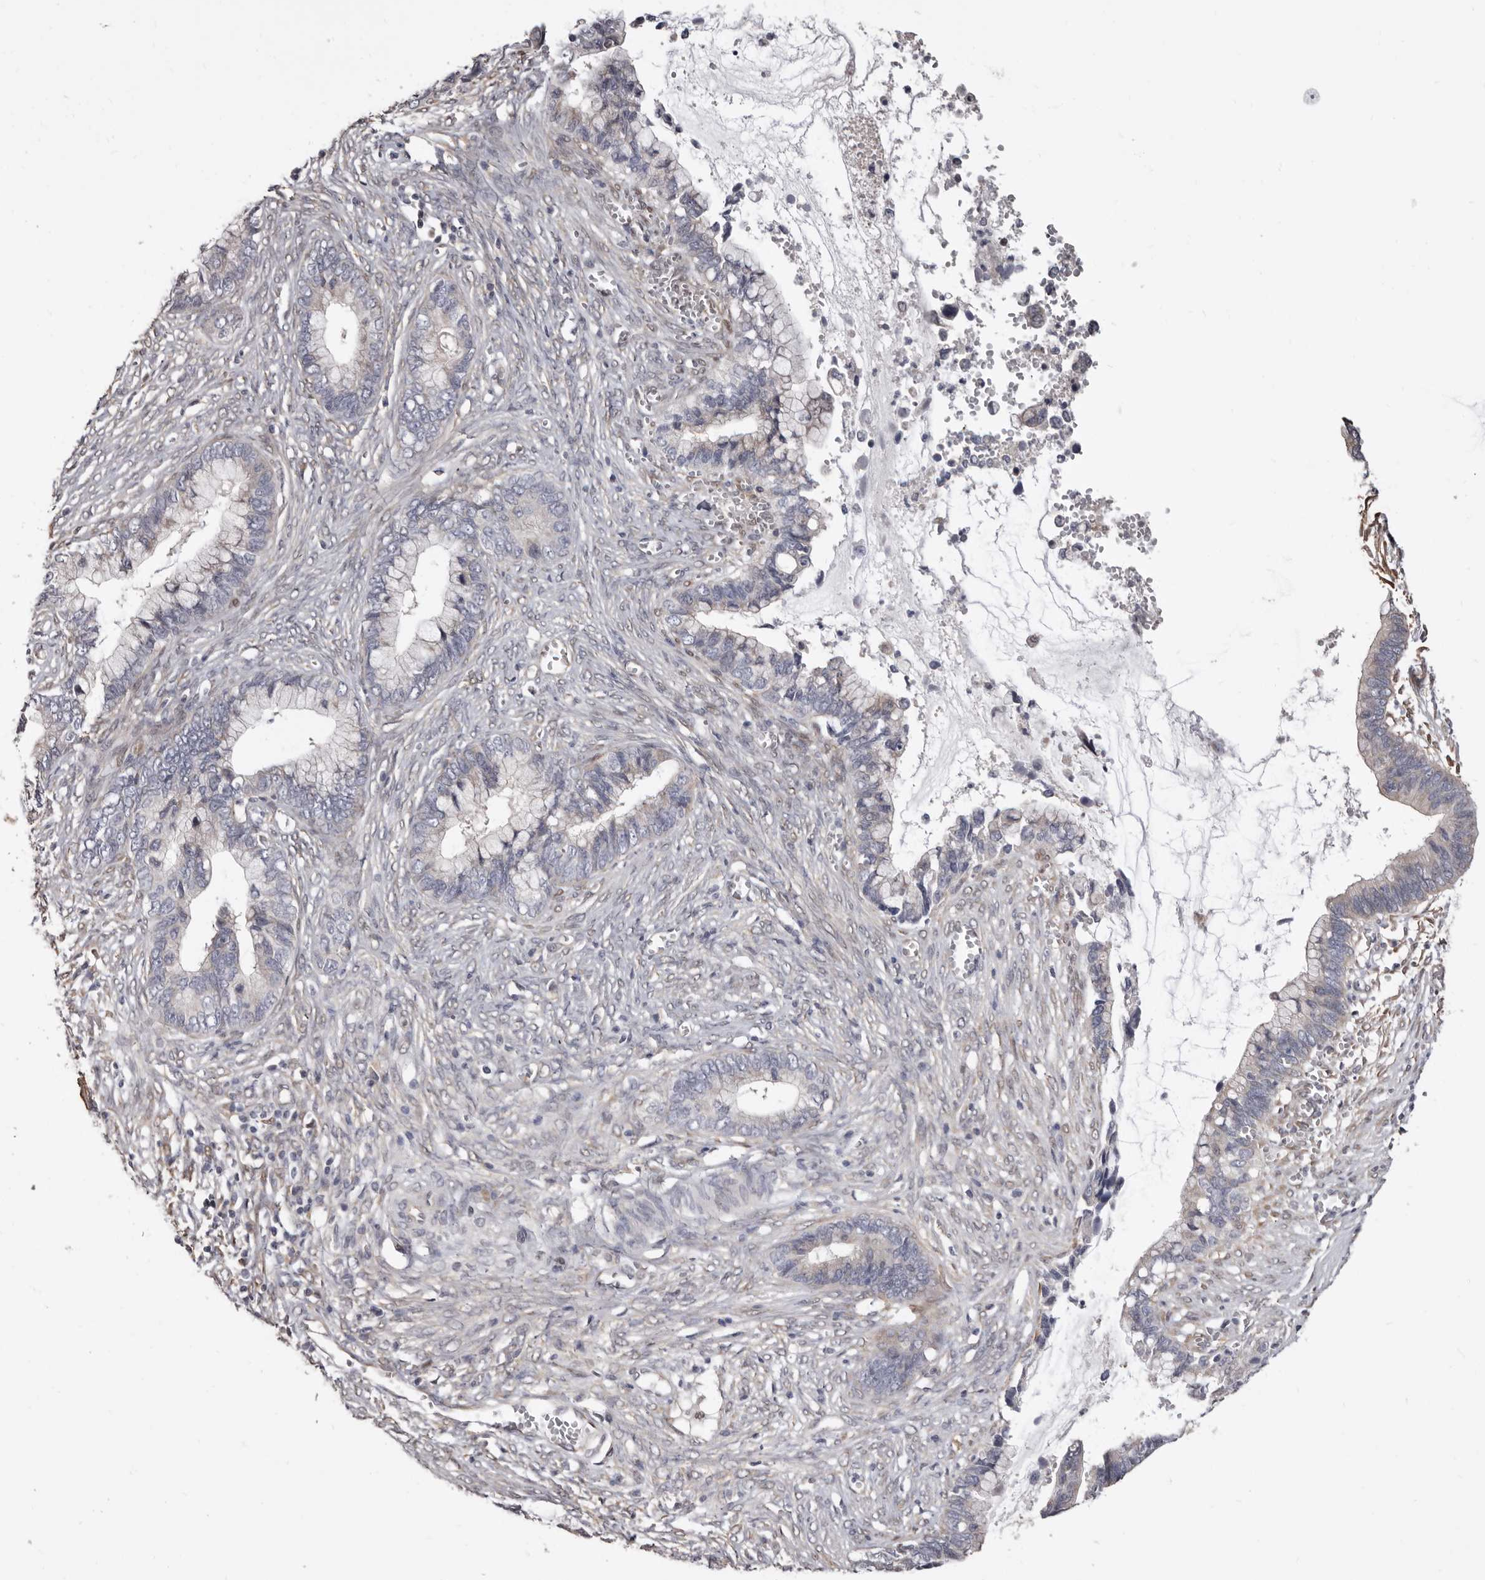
{"staining": {"intensity": "negative", "quantity": "none", "location": "none"}, "tissue": "cervical cancer", "cell_type": "Tumor cells", "image_type": "cancer", "snomed": [{"axis": "morphology", "description": "Adenocarcinoma, NOS"}, {"axis": "topography", "description": "Cervix"}], "caption": "A photomicrograph of cervical cancer stained for a protein shows no brown staining in tumor cells.", "gene": "KHDRBS2", "patient": {"sex": "female", "age": 44}}